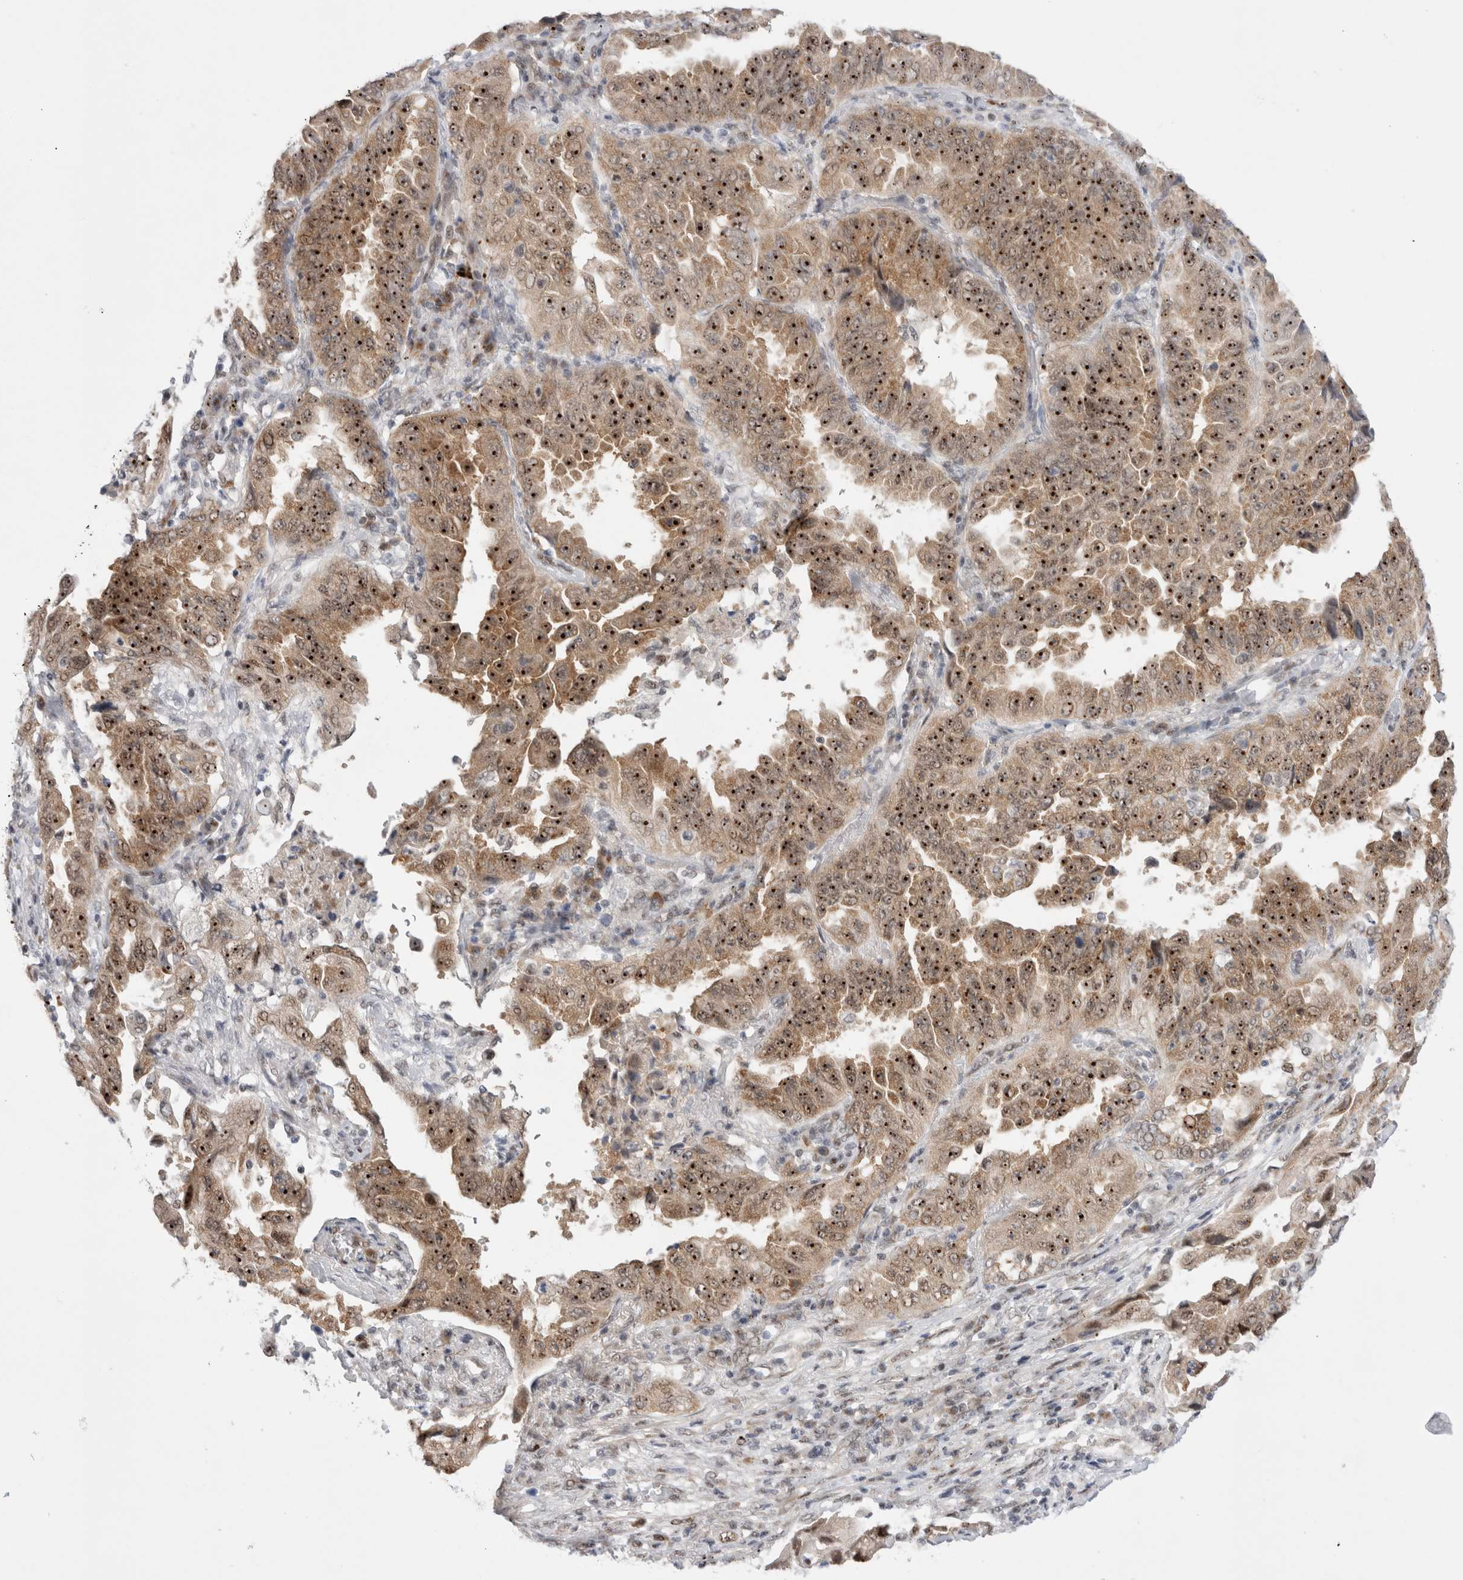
{"staining": {"intensity": "strong", "quantity": ">75%", "location": "nuclear"}, "tissue": "lung cancer", "cell_type": "Tumor cells", "image_type": "cancer", "snomed": [{"axis": "morphology", "description": "Adenocarcinoma, NOS"}, {"axis": "topography", "description": "Lung"}], "caption": "Tumor cells reveal high levels of strong nuclear positivity in about >75% of cells in human lung cancer (adenocarcinoma).", "gene": "WIPF2", "patient": {"sex": "female", "age": 51}}